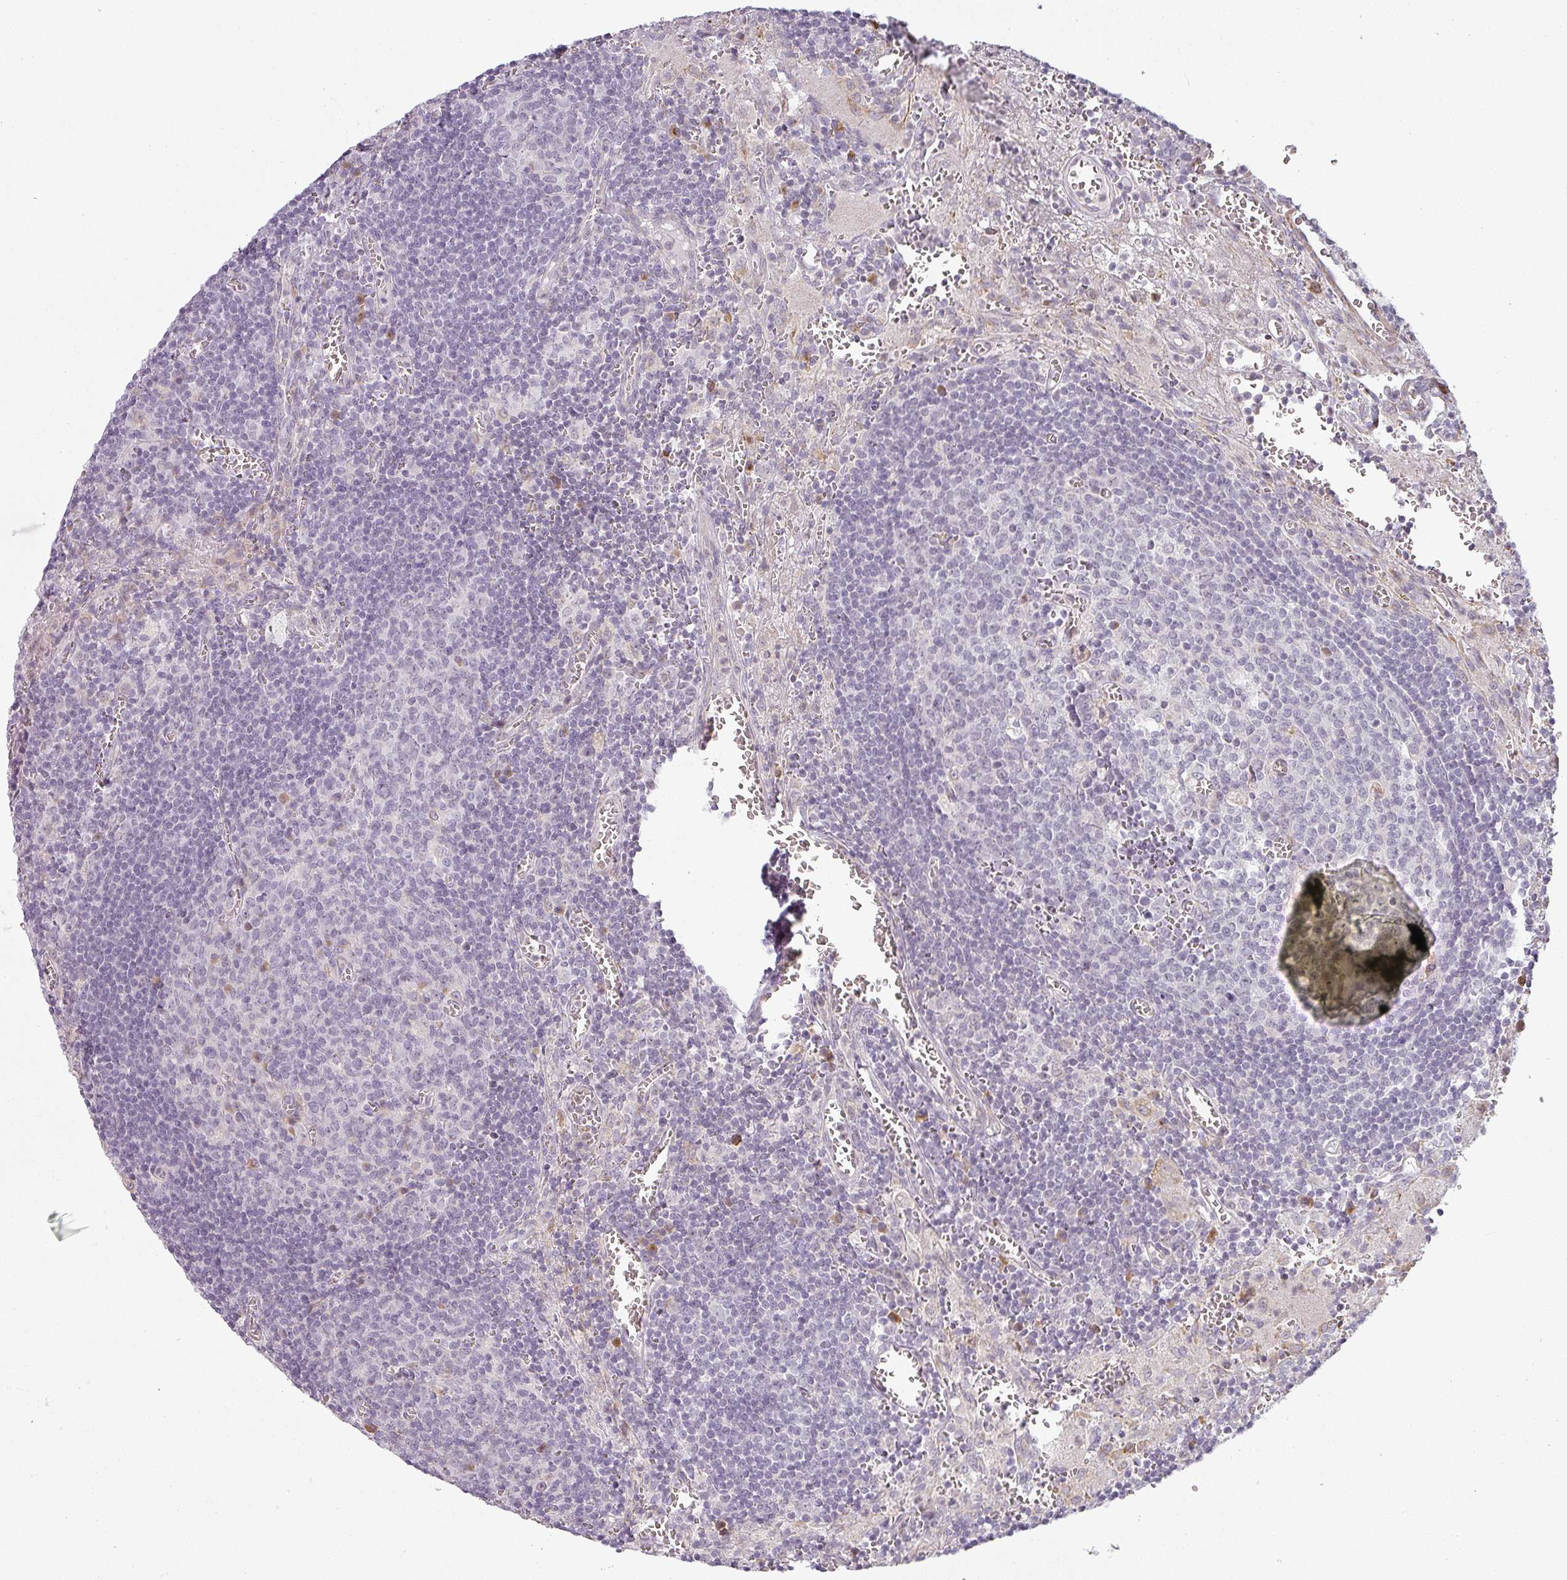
{"staining": {"intensity": "negative", "quantity": "none", "location": "none"}, "tissue": "lymph node", "cell_type": "Germinal center cells", "image_type": "normal", "snomed": [{"axis": "morphology", "description": "Normal tissue, NOS"}, {"axis": "topography", "description": "Lymph node"}], "caption": "Photomicrograph shows no protein positivity in germinal center cells of unremarkable lymph node. The staining is performed using DAB (3,3'-diaminobenzidine) brown chromogen with nuclei counter-stained in using hematoxylin.", "gene": "CCDC144A", "patient": {"sex": "male", "age": 50}}